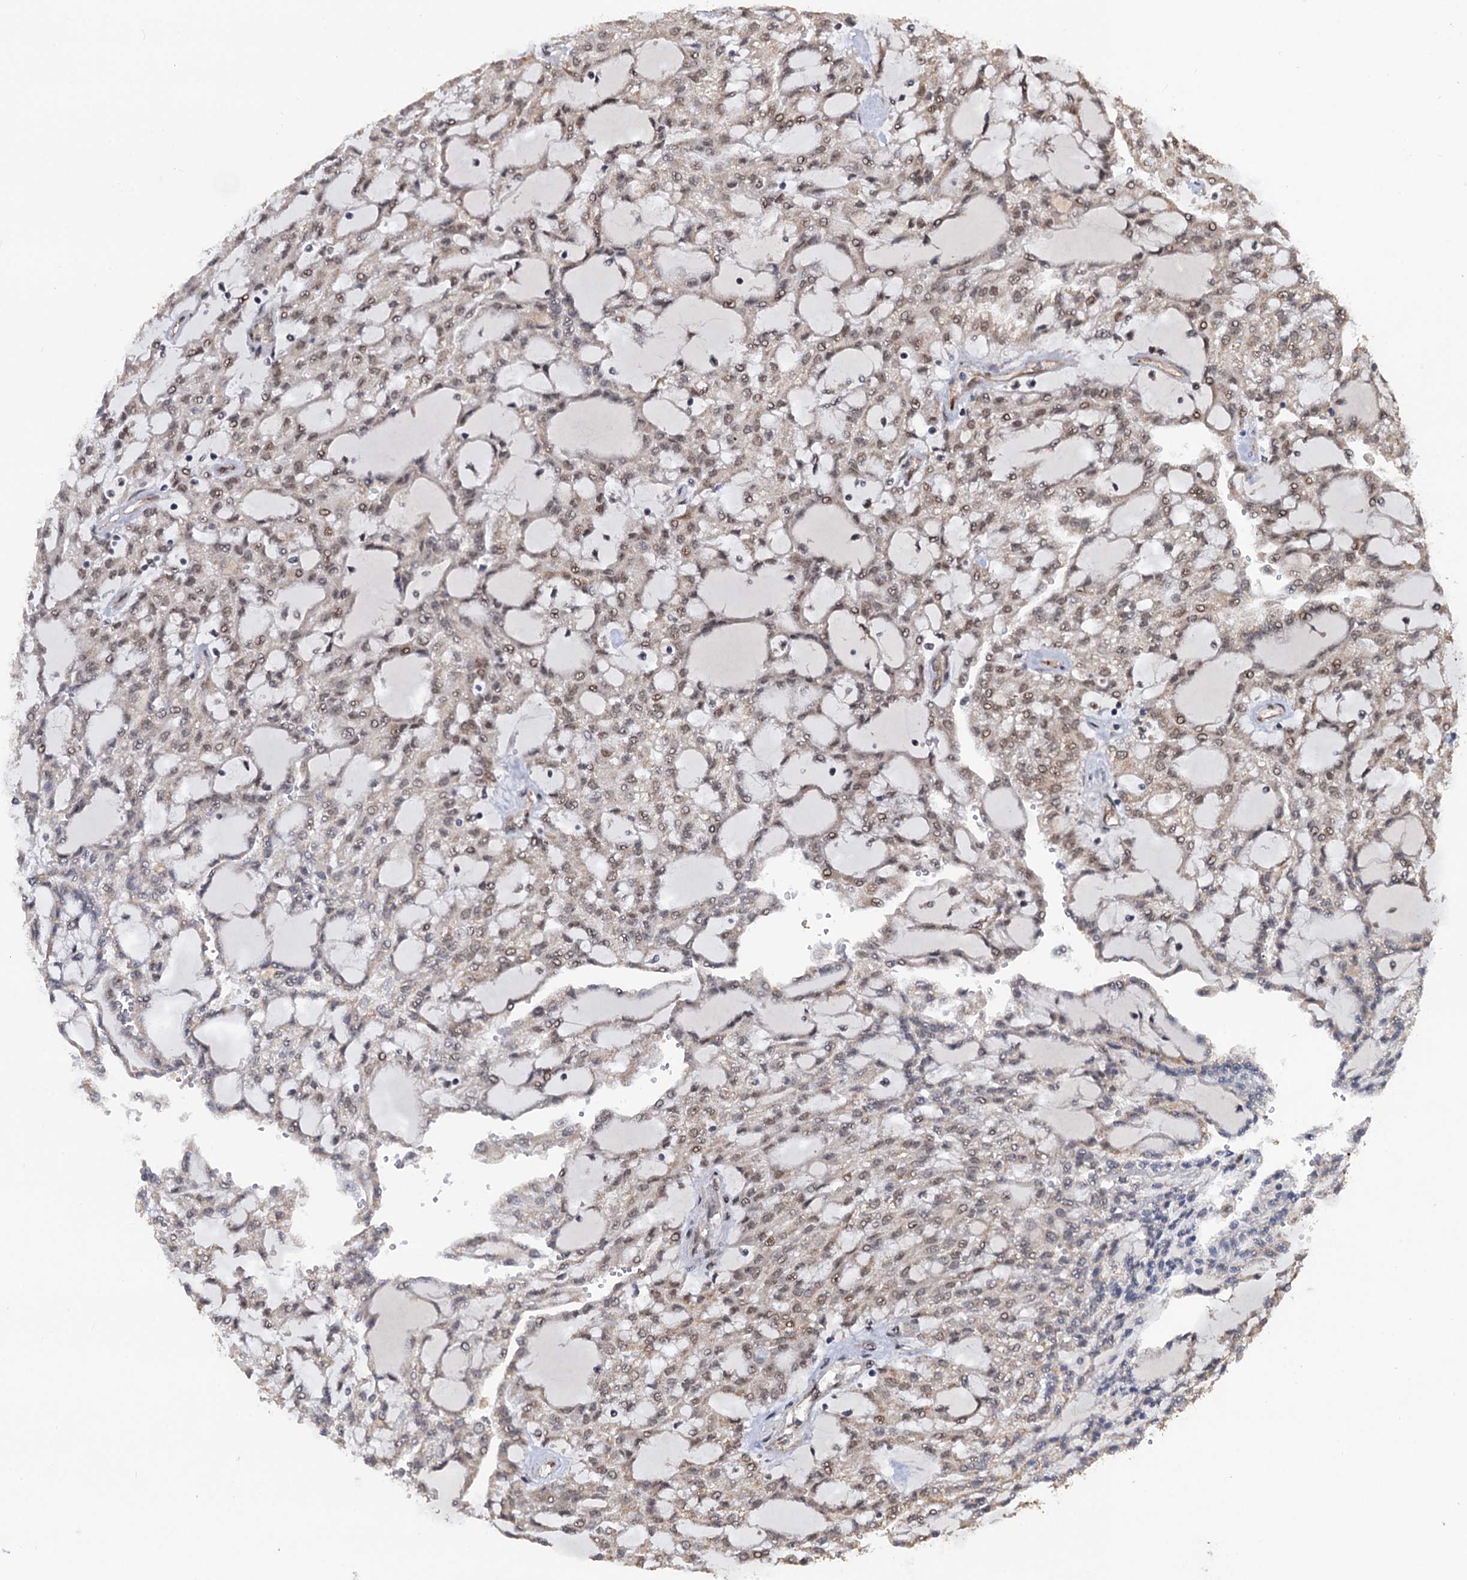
{"staining": {"intensity": "moderate", "quantity": "25%-75%", "location": "cytoplasmic/membranous,nuclear"}, "tissue": "renal cancer", "cell_type": "Tumor cells", "image_type": "cancer", "snomed": [{"axis": "morphology", "description": "Adenocarcinoma, NOS"}, {"axis": "topography", "description": "Kidney"}], "caption": "Renal cancer tissue reveals moderate cytoplasmic/membranous and nuclear expression in about 25%-75% of tumor cells Ihc stains the protein of interest in brown and the nuclei are stained blue.", "gene": "LRRC63", "patient": {"sex": "male", "age": 63}}